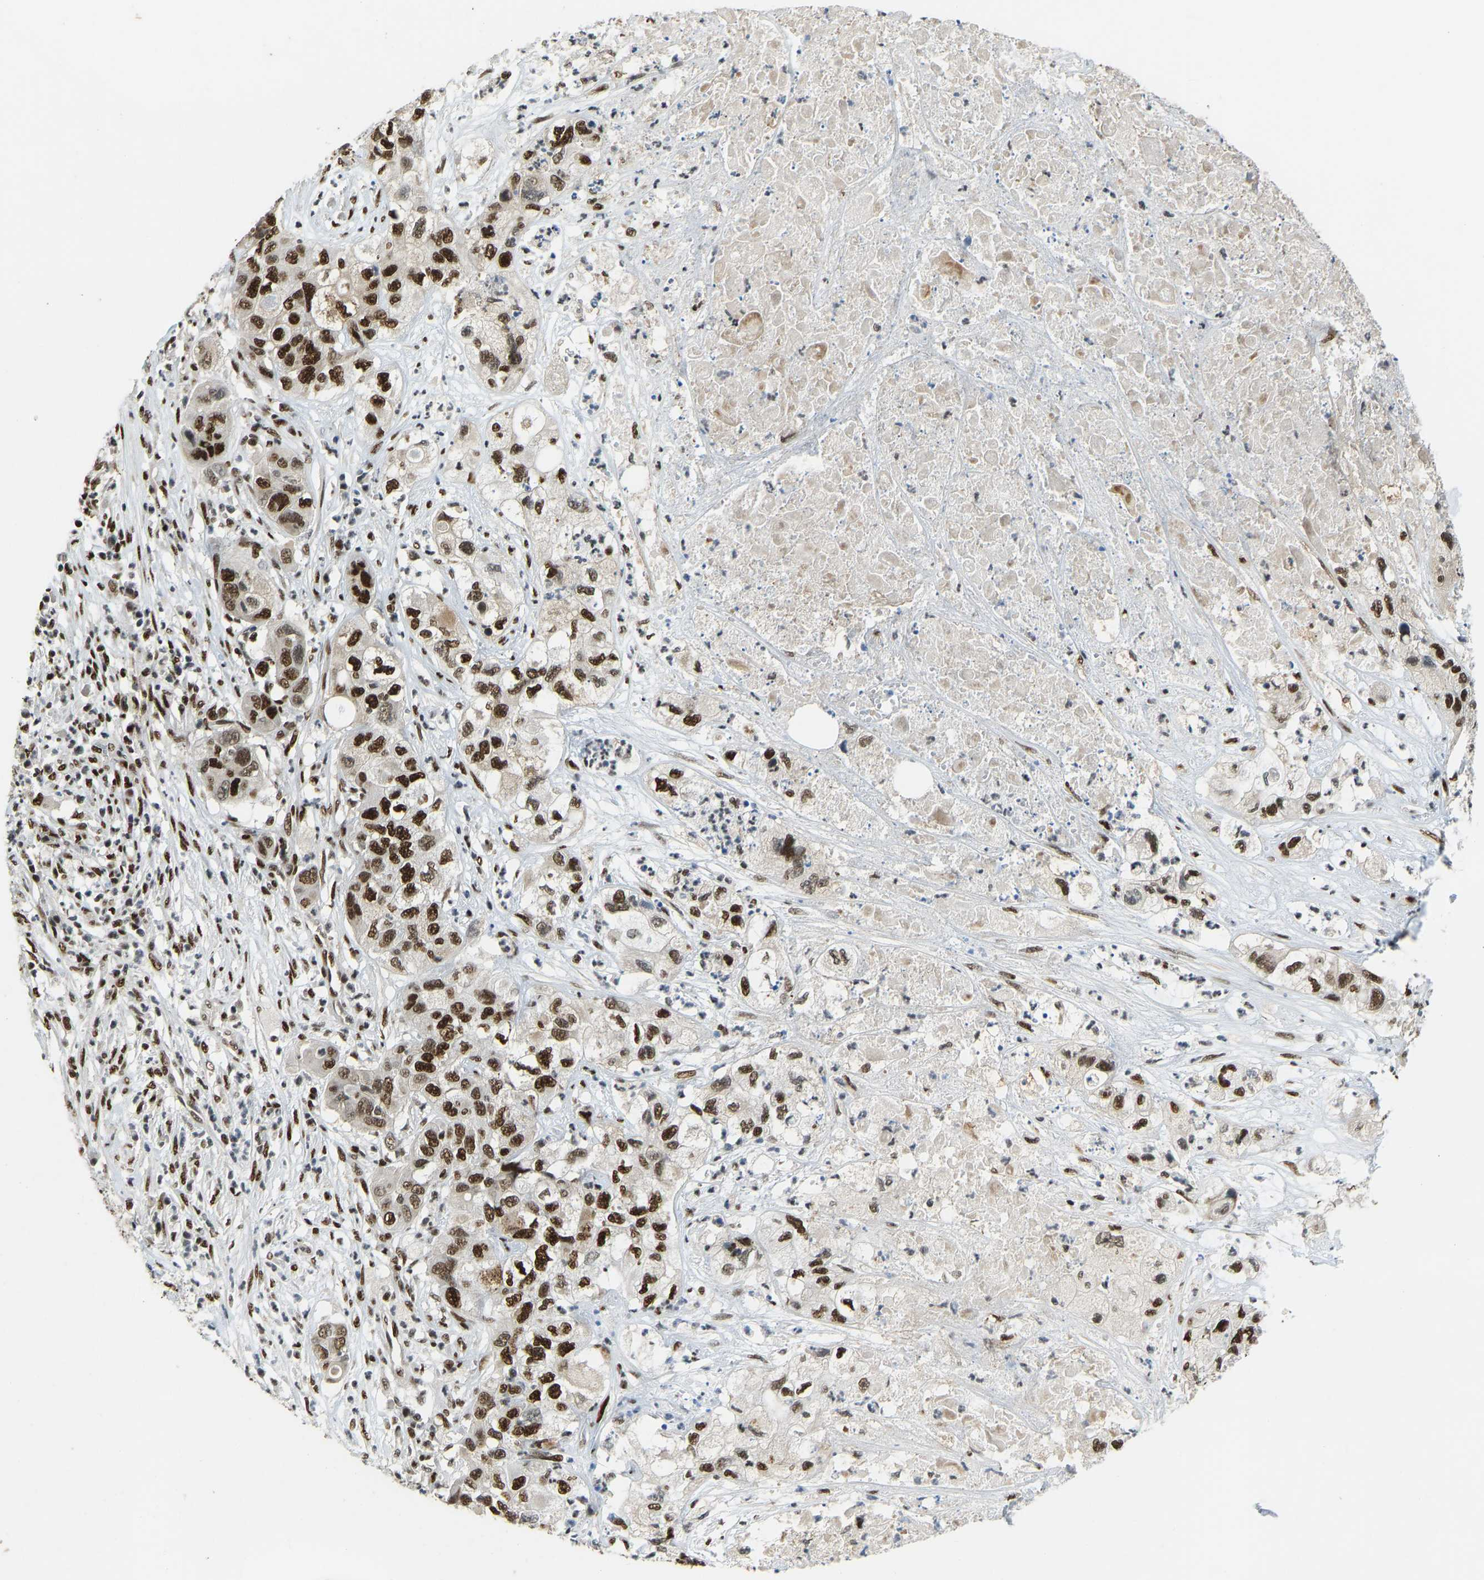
{"staining": {"intensity": "strong", "quantity": ">75%", "location": "nuclear"}, "tissue": "pancreatic cancer", "cell_type": "Tumor cells", "image_type": "cancer", "snomed": [{"axis": "morphology", "description": "Adenocarcinoma, NOS"}, {"axis": "topography", "description": "Pancreas"}], "caption": "Immunohistochemical staining of pancreatic cancer (adenocarcinoma) reveals high levels of strong nuclear protein positivity in approximately >75% of tumor cells.", "gene": "FOXK1", "patient": {"sex": "female", "age": 78}}